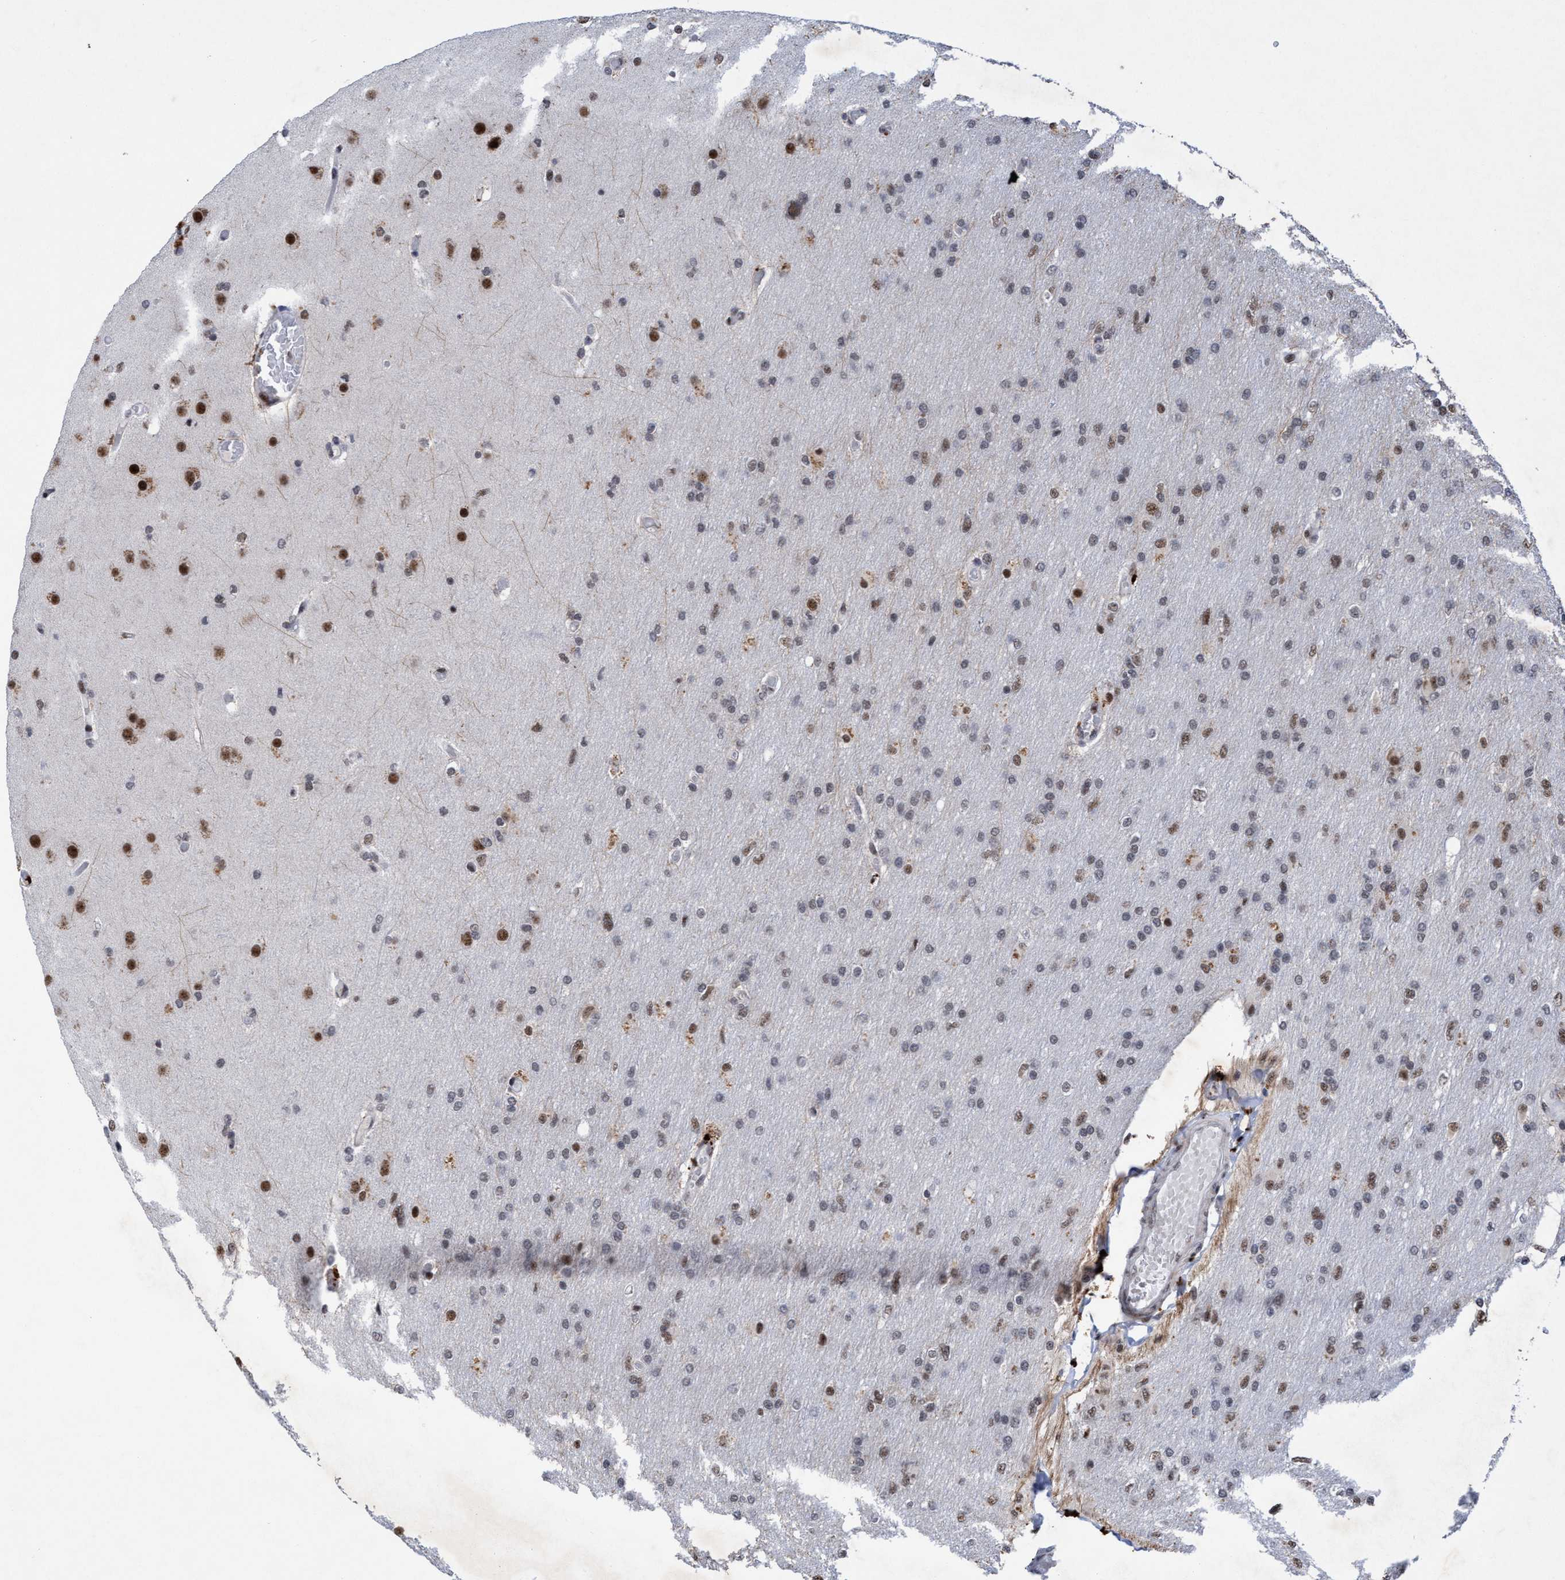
{"staining": {"intensity": "weak", "quantity": "25%-75%", "location": "nuclear"}, "tissue": "glioma", "cell_type": "Tumor cells", "image_type": "cancer", "snomed": [{"axis": "morphology", "description": "Glioma, malignant, High grade"}, {"axis": "topography", "description": "Cerebral cortex"}], "caption": "An immunohistochemistry histopathology image of tumor tissue is shown. Protein staining in brown shows weak nuclear positivity in glioma within tumor cells. The protein is shown in brown color, while the nuclei are stained blue.", "gene": "GLT6D1", "patient": {"sex": "female", "age": 36}}